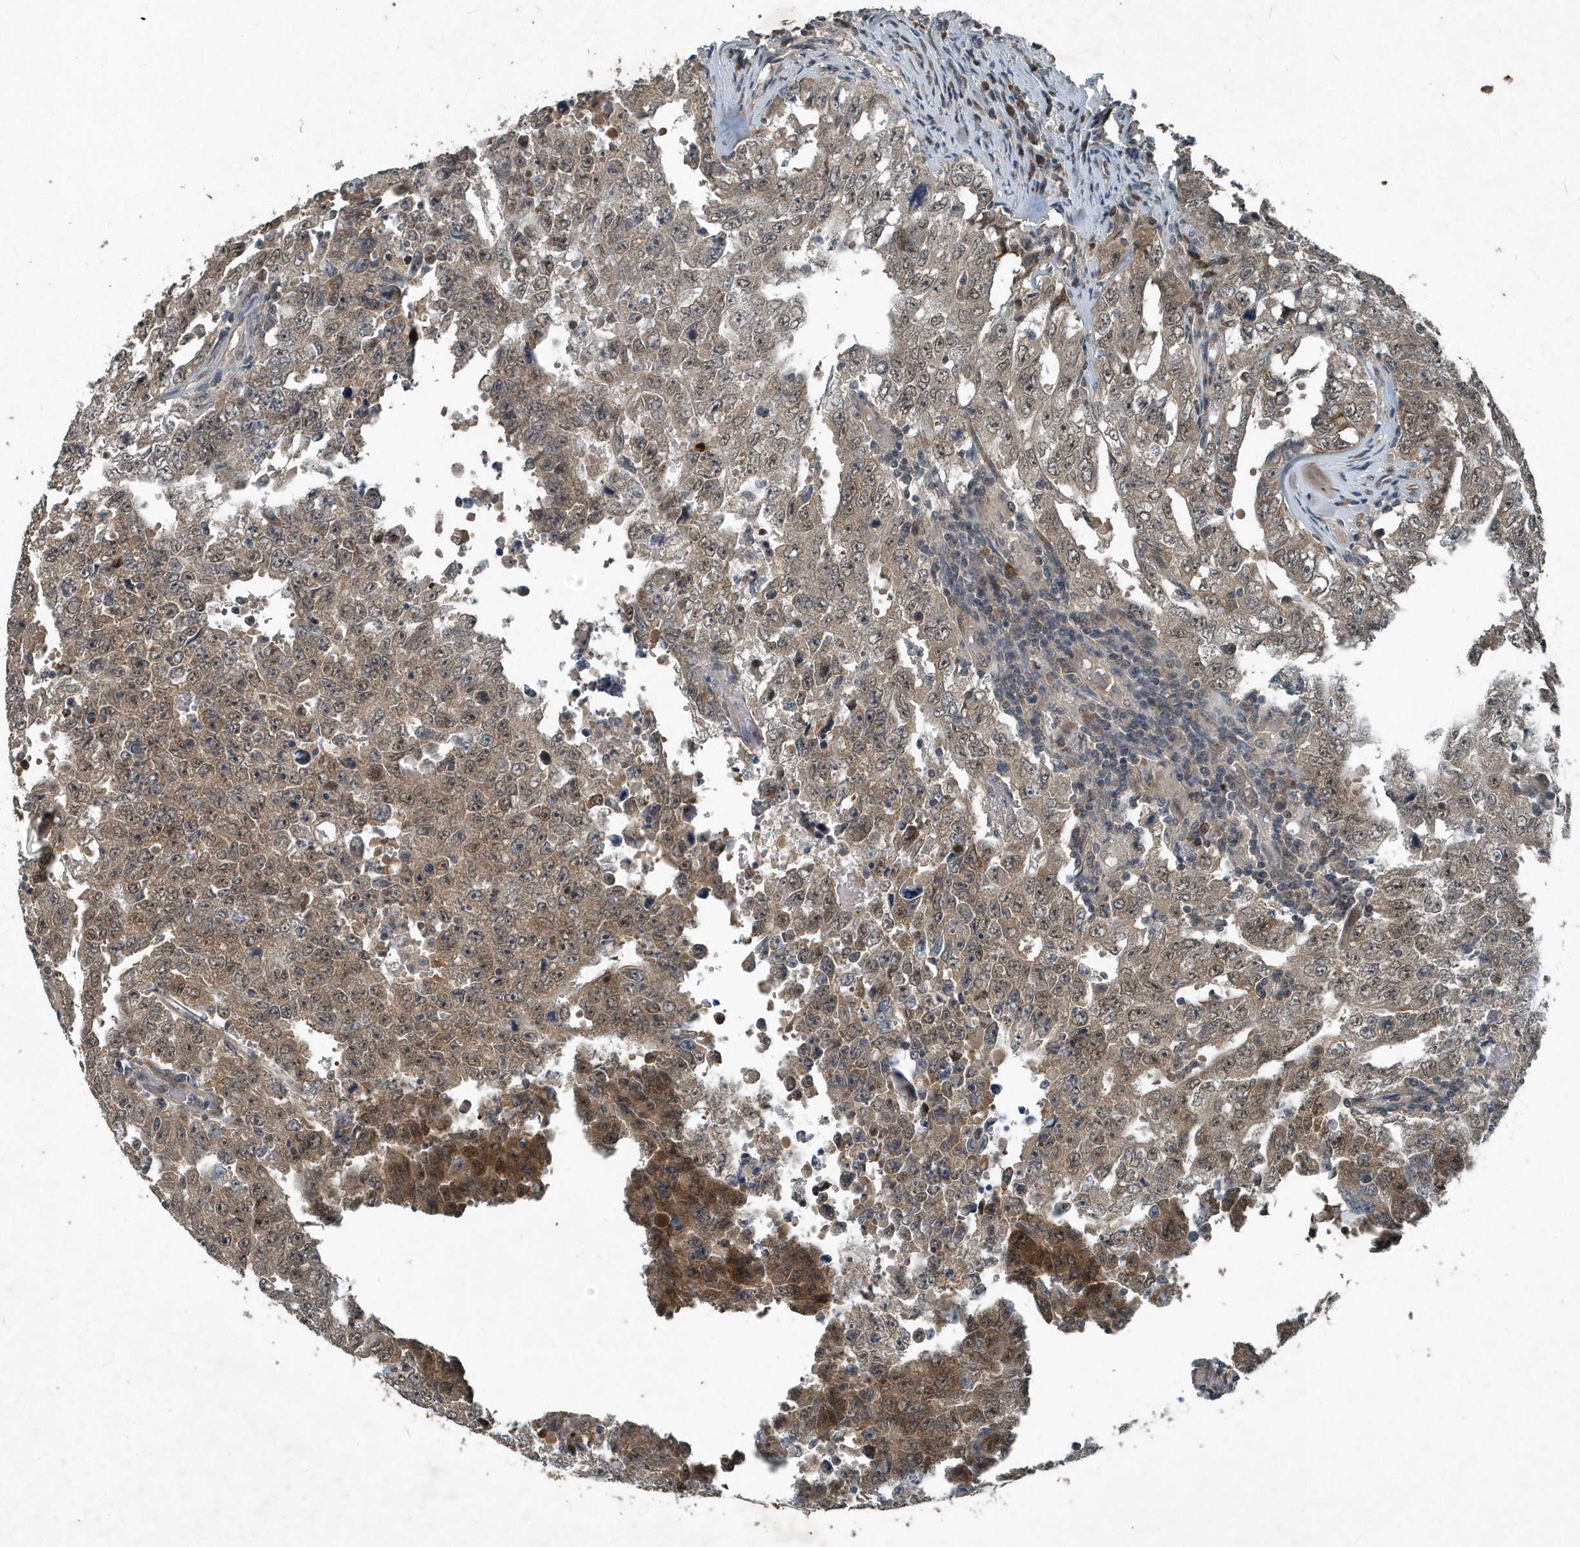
{"staining": {"intensity": "moderate", "quantity": "25%-75%", "location": "cytoplasmic/membranous,nuclear"}, "tissue": "testis cancer", "cell_type": "Tumor cells", "image_type": "cancer", "snomed": [{"axis": "morphology", "description": "Seminoma, NOS"}, {"axis": "morphology", "description": "Carcinoma, Embryonal, NOS"}, {"axis": "topography", "description": "Testis"}], "caption": "Tumor cells display medium levels of moderate cytoplasmic/membranous and nuclear expression in about 25%-75% of cells in embryonal carcinoma (testis).", "gene": "SCFD2", "patient": {"sex": "male", "age": 43}}